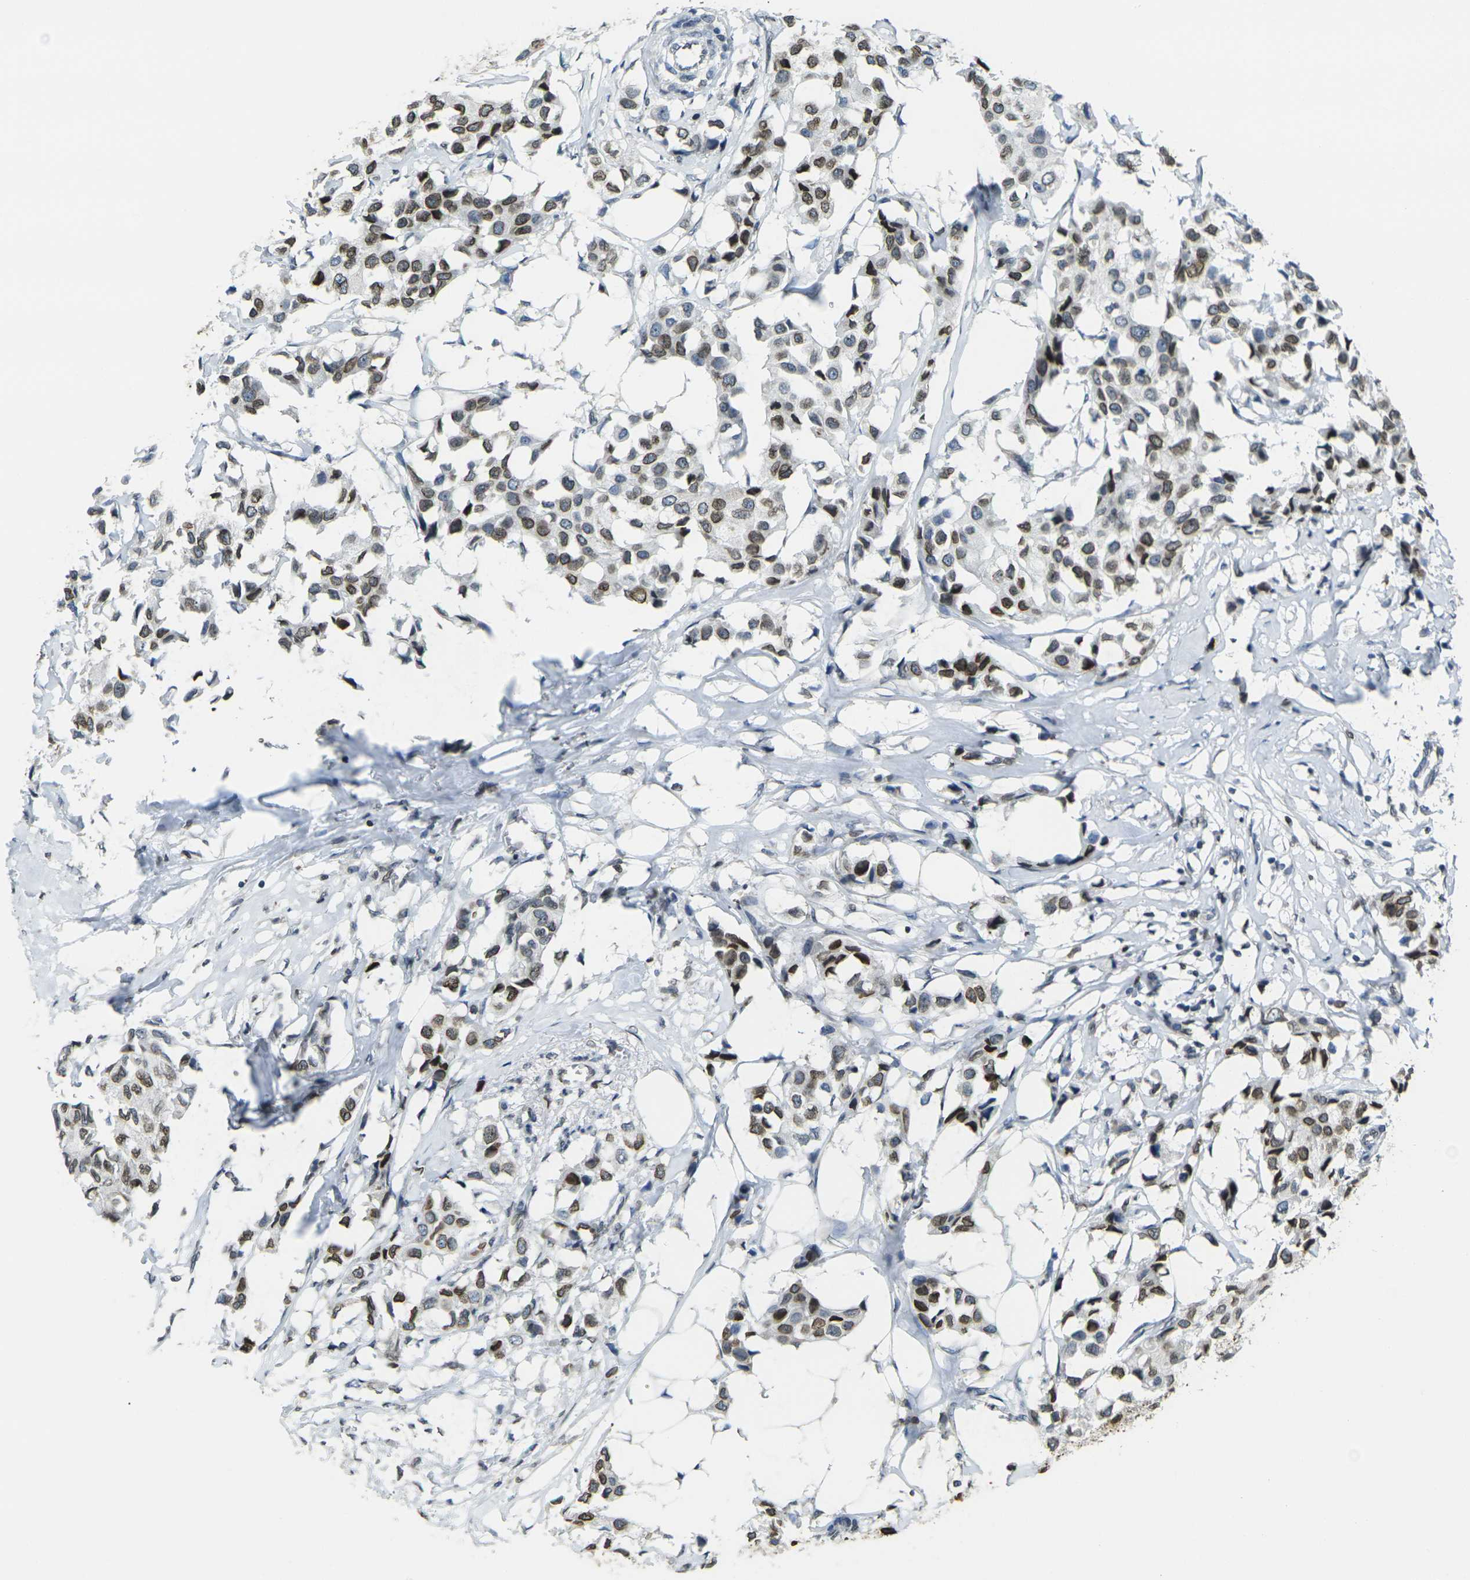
{"staining": {"intensity": "strong", "quantity": ">75%", "location": "cytoplasmic/membranous,nuclear"}, "tissue": "breast cancer", "cell_type": "Tumor cells", "image_type": "cancer", "snomed": [{"axis": "morphology", "description": "Duct carcinoma"}, {"axis": "topography", "description": "Breast"}], "caption": "Immunohistochemistry of human breast cancer displays high levels of strong cytoplasmic/membranous and nuclear staining in approximately >75% of tumor cells.", "gene": "BRDT", "patient": {"sex": "female", "age": 80}}